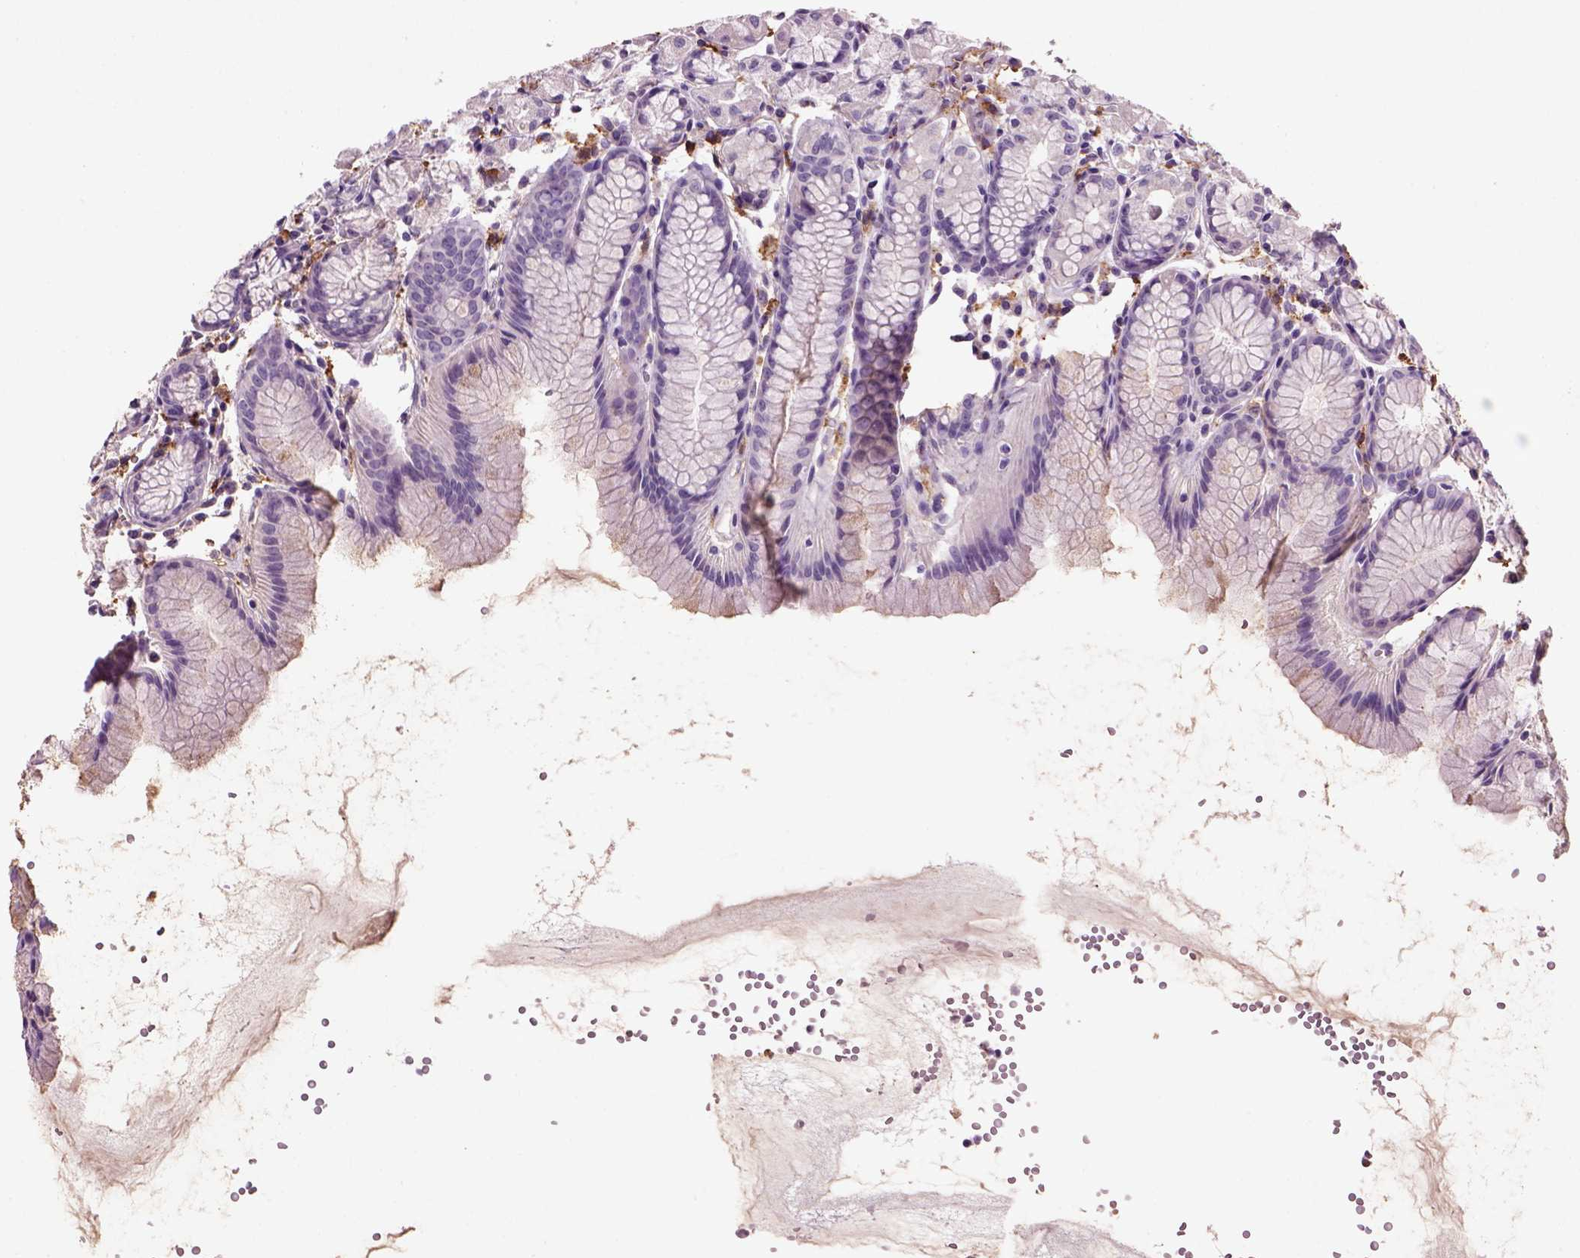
{"staining": {"intensity": "negative", "quantity": "none", "location": "none"}, "tissue": "stomach", "cell_type": "Glandular cells", "image_type": "normal", "snomed": [{"axis": "morphology", "description": "Normal tissue, NOS"}, {"axis": "topography", "description": "Stomach, upper"}], "caption": "The histopathology image shows no staining of glandular cells in unremarkable stomach.", "gene": "CD14", "patient": {"sex": "male", "age": 47}}